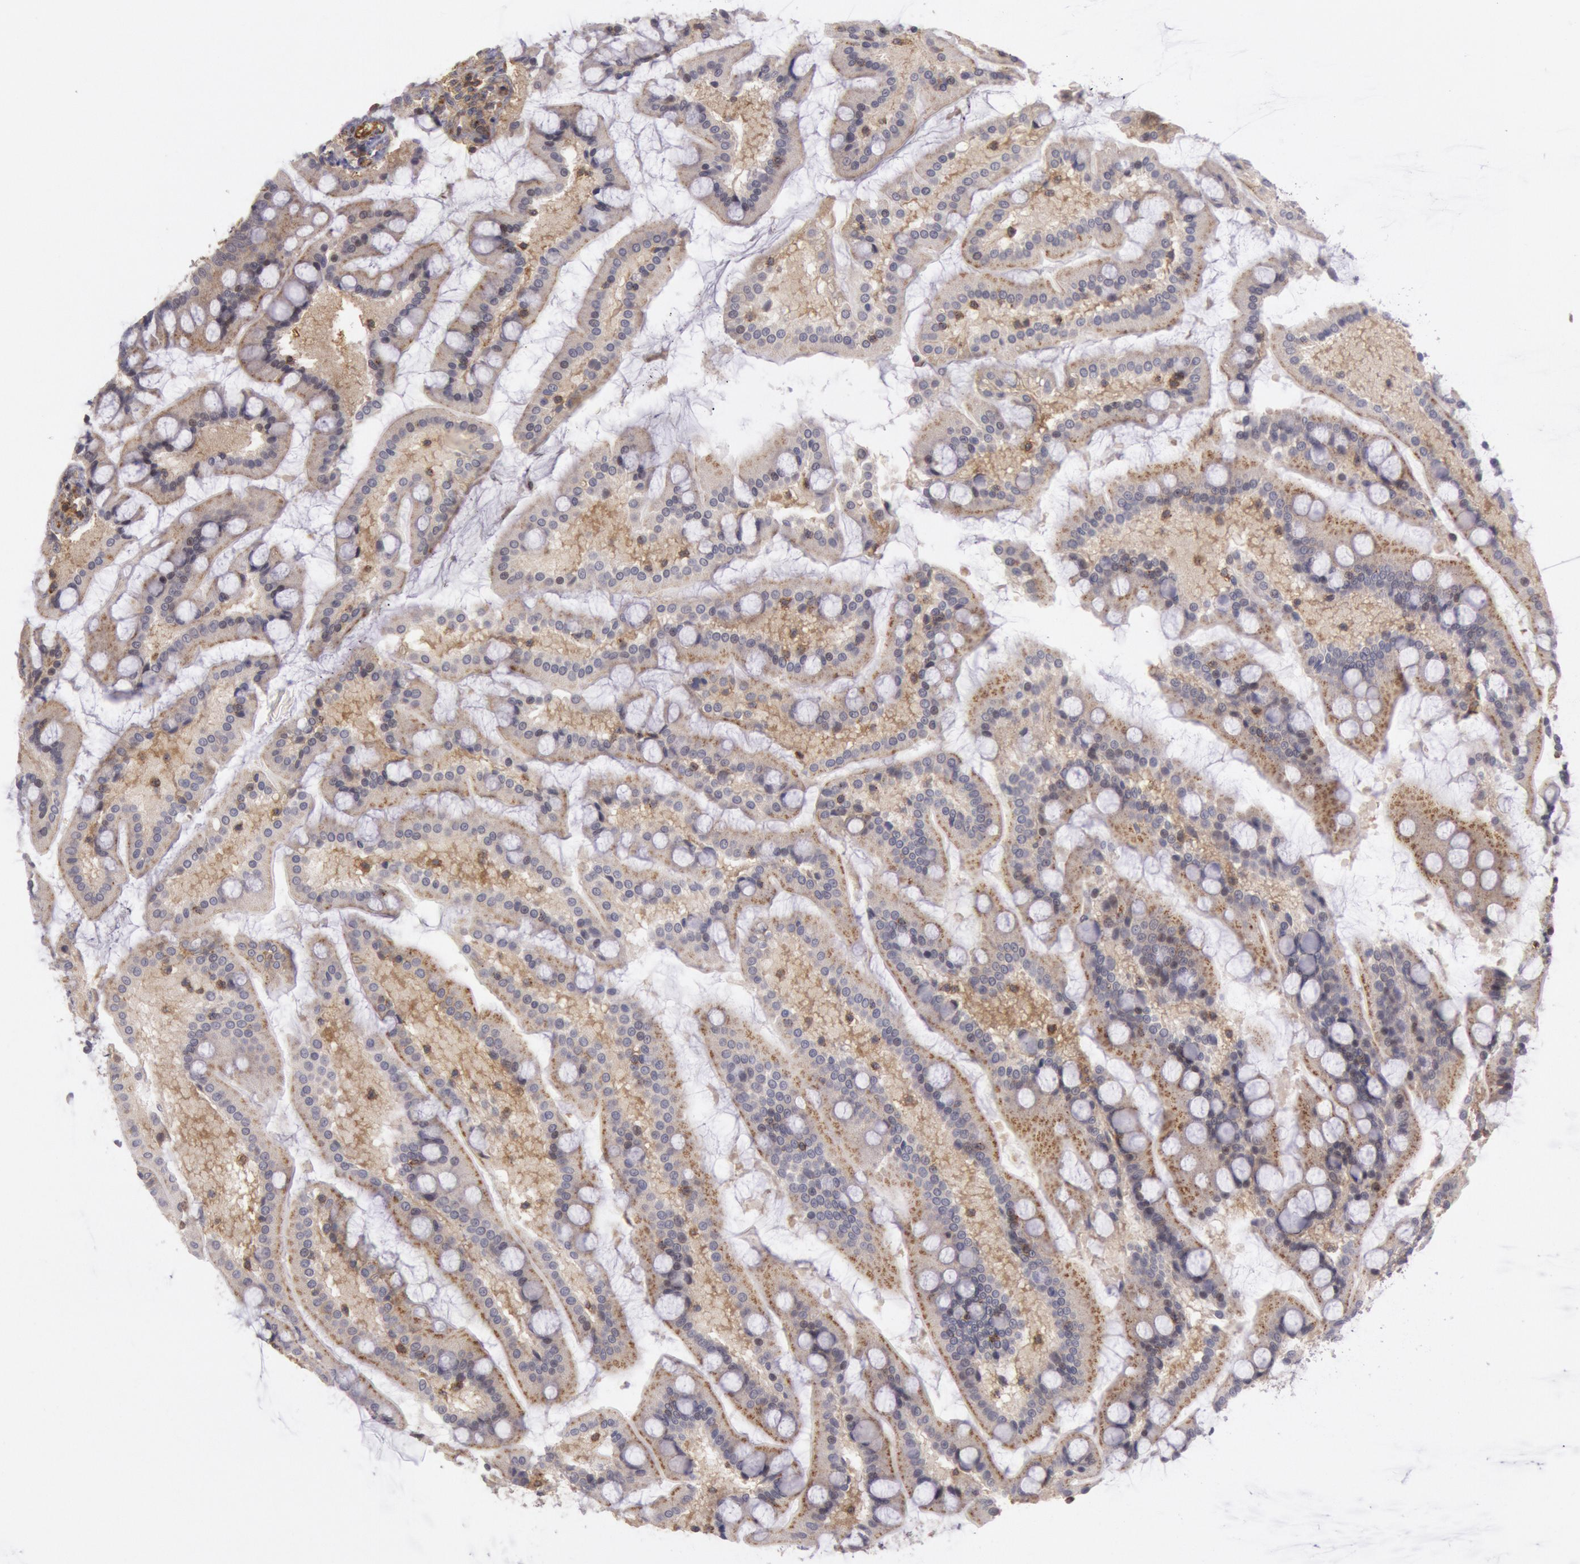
{"staining": {"intensity": "weak", "quantity": ">75%", "location": "cytoplasmic/membranous"}, "tissue": "small intestine", "cell_type": "Glandular cells", "image_type": "normal", "snomed": [{"axis": "morphology", "description": "Normal tissue, NOS"}, {"axis": "topography", "description": "Small intestine"}], "caption": "High-magnification brightfield microscopy of normal small intestine stained with DAB (3,3'-diaminobenzidine) (brown) and counterstained with hematoxylin (blue). glandular cells exhibit weak cytoplasmic/membranous staining is present in about>75% of cells.", "gene": "TRIB2", "patient": {"sex": "male", "age": 41}}